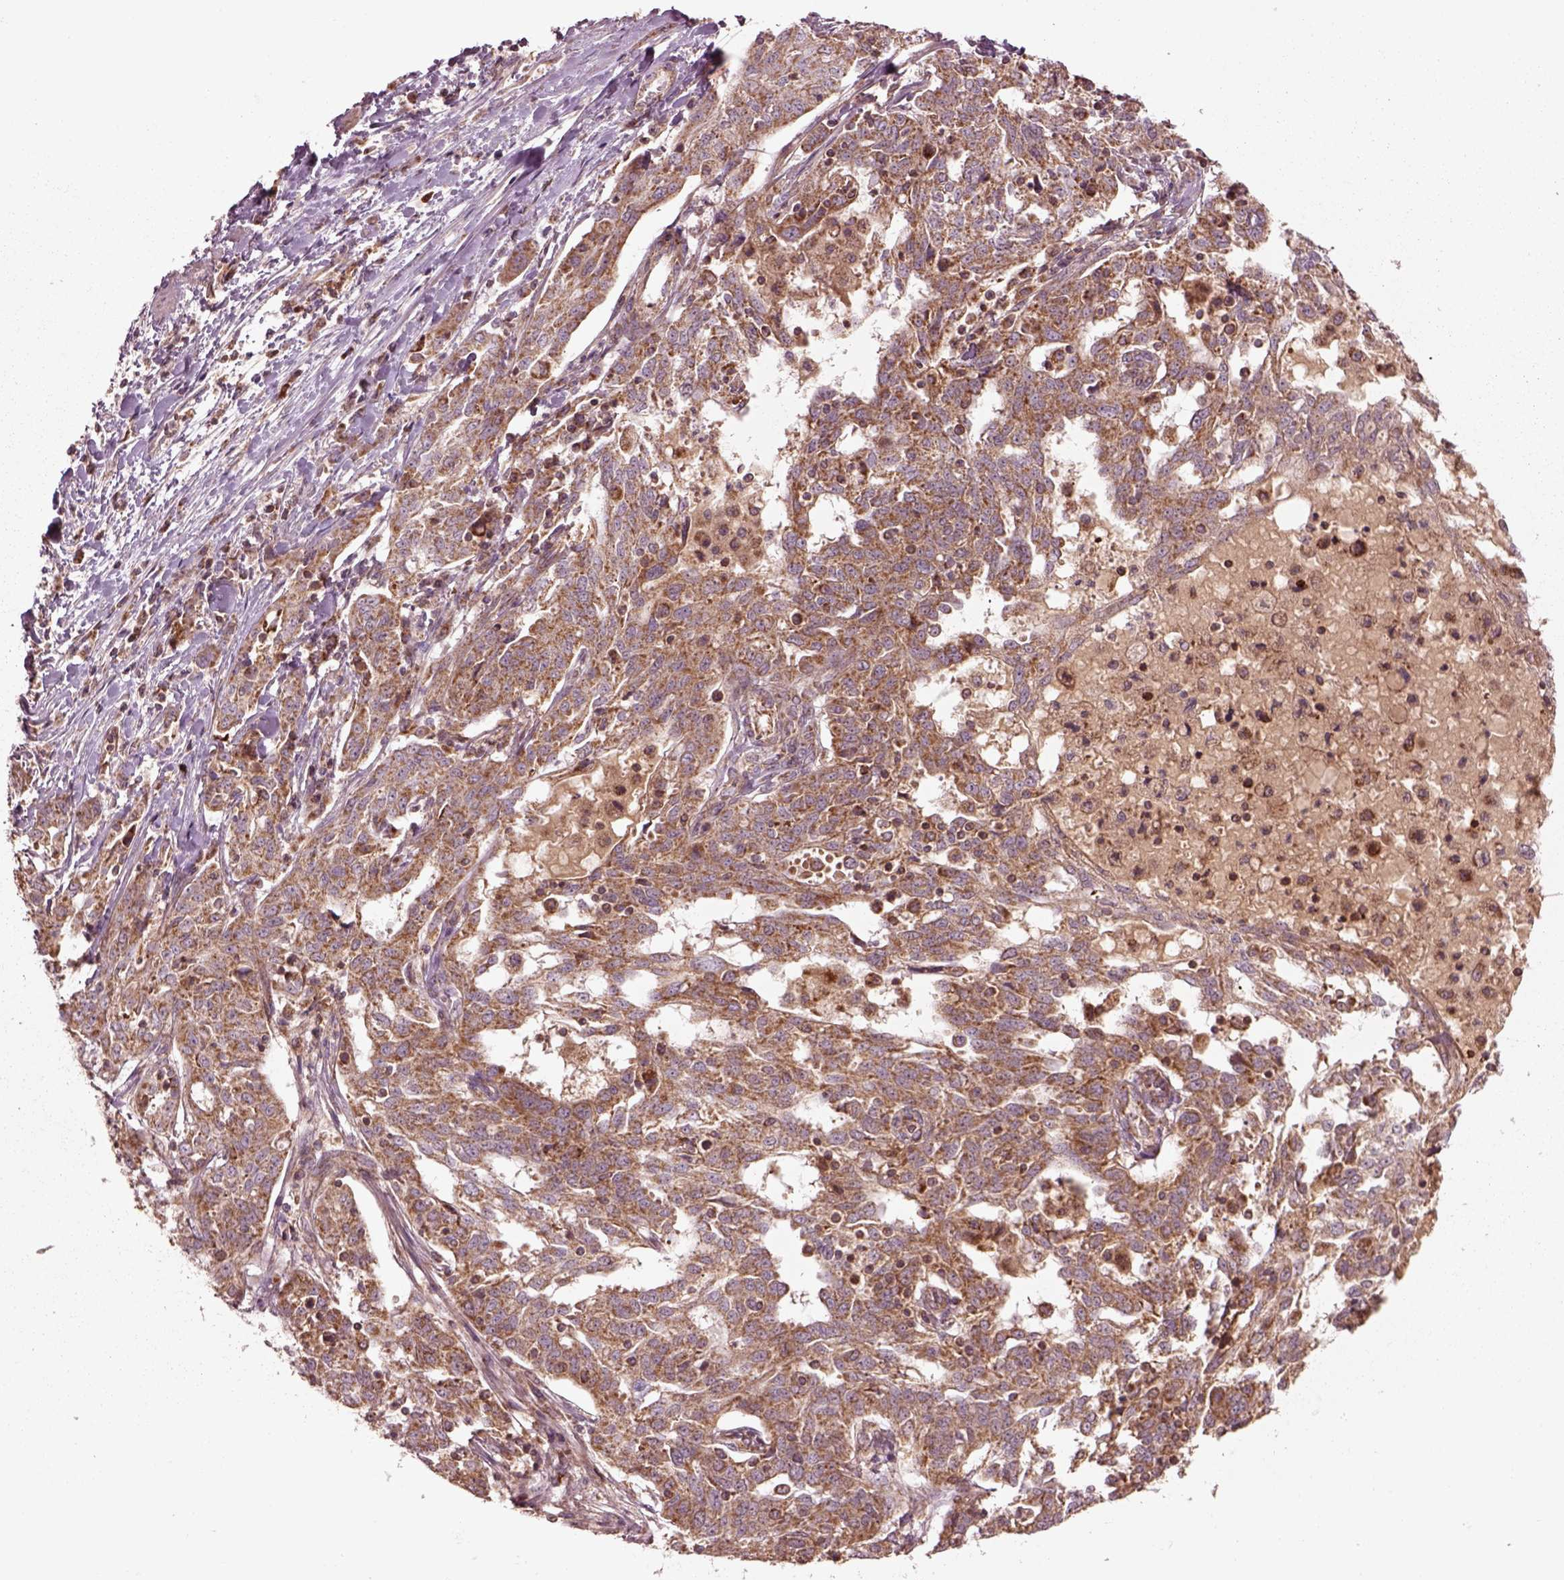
{"staining": {"intensity": "moderate", "quantity": ">75%", "location": "cytoplasmic/membranous"}, "tissue": "ovarian cancer", "cell_type": "Tumor cells", "image_type": "cancer", "snomed": [{"axis": "morphology", "description": "Cystadenocarcinoma, serous, NOS"}, {"axis": "topography", "description": "Ovary"}], "caption": "A brown stain shows moderate cytoplasmic/membranous expression of a protein in ovarian cancer (serous cystadenocarcinoma) tumor cells.", "gene": "SLC25A5", "patient": {"sex": "female", "age": 67}}